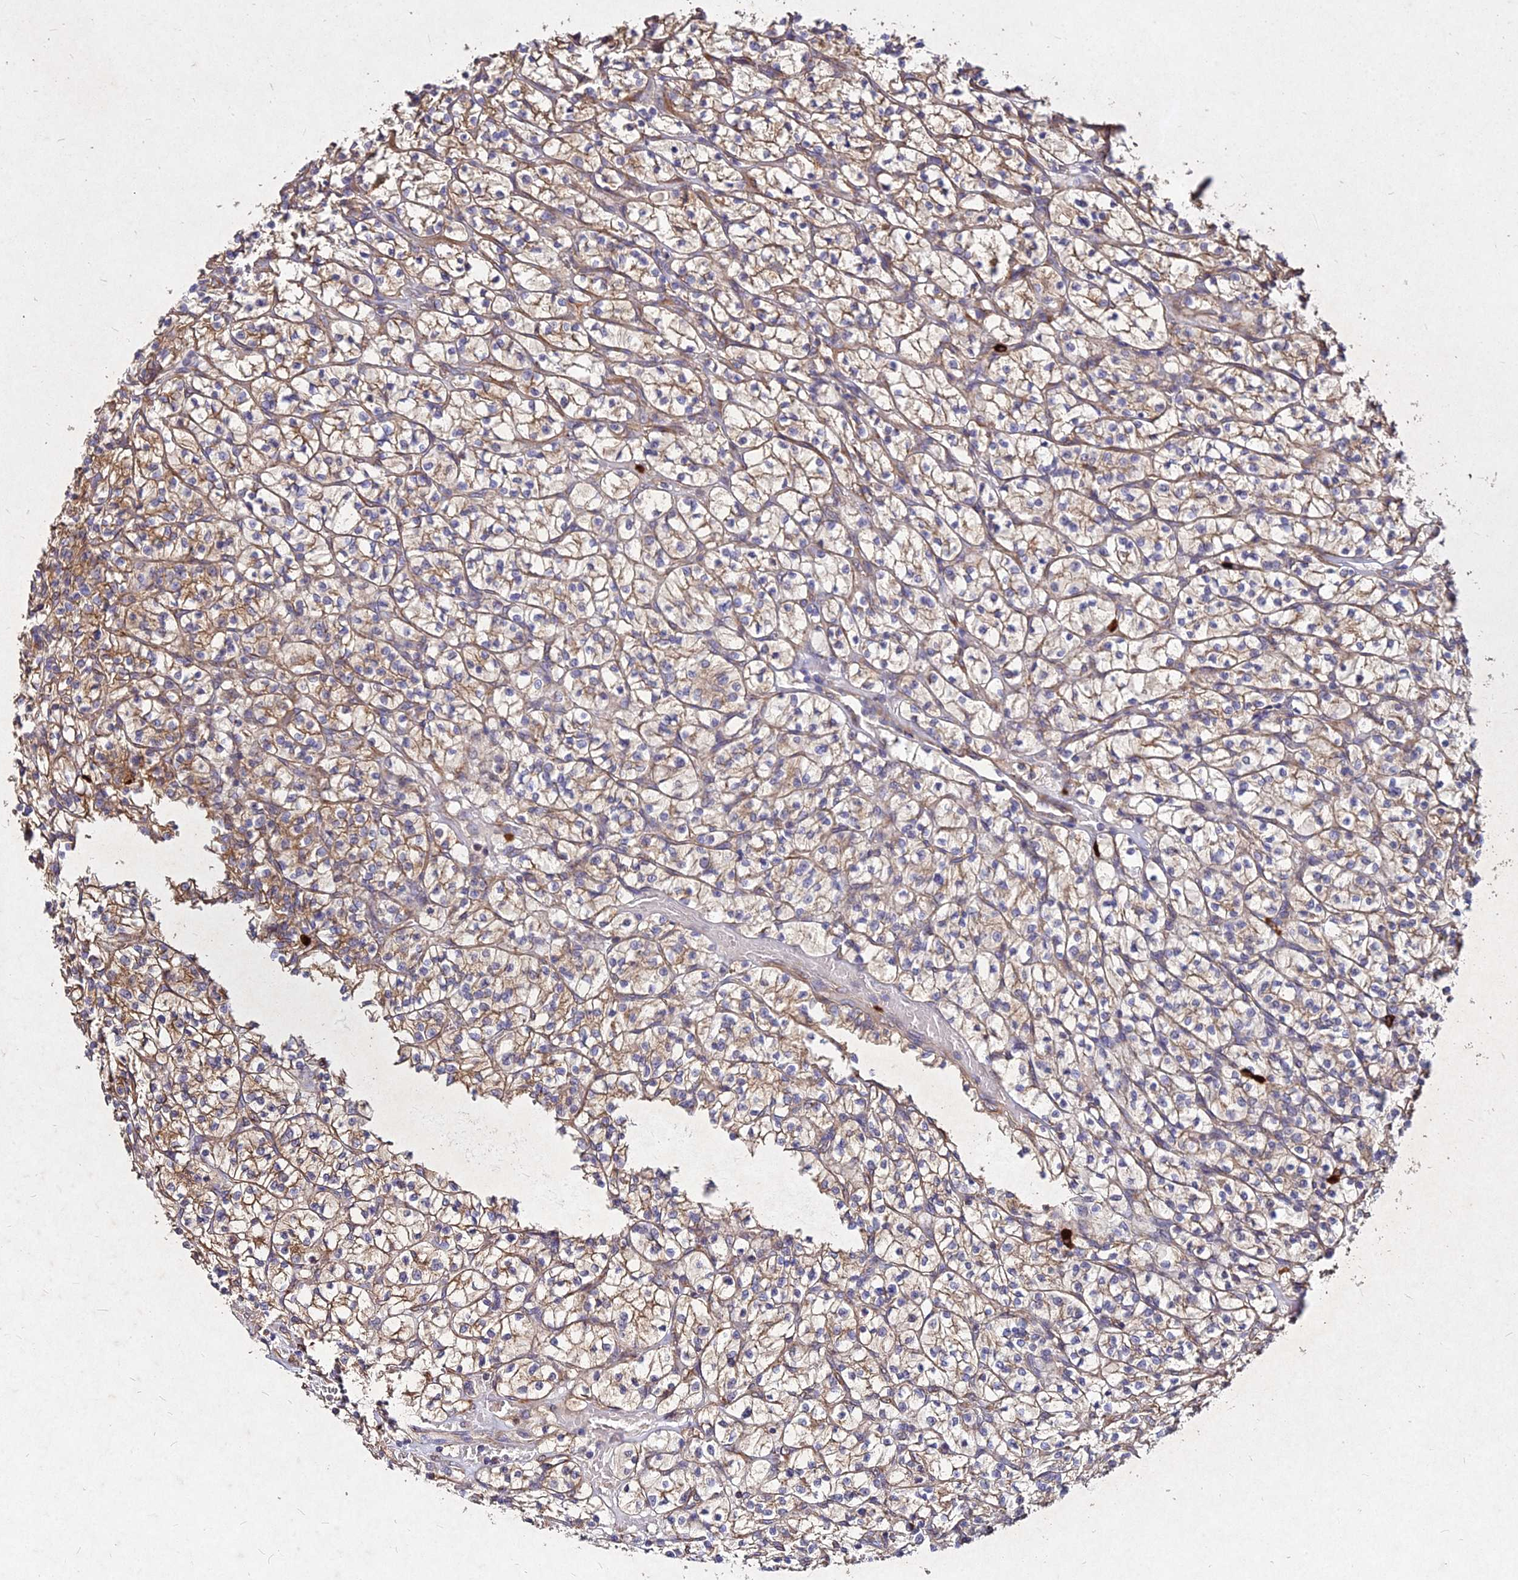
{"staining": {"intensity": "weak", "quantity": ">75%", "location": "cytoplasmic/membranous"}, "tissue": "renal cancer", "cell_type": "Tumor cells", "image_type": "cancer", "snomed": [{"axis": "morphology", "description": "Adenocarcinoma, NOS"}, {"axis": "topography", "description": "Kidney"}], "caption": "There is low levels of weak cytoplasmic/membranous positivity in tumor cells of renal cancer, as demonstrated by immunohistochemical staining (brown color).", "gene": "SKA1", "patient": {"sex": "female", "age": 64}}